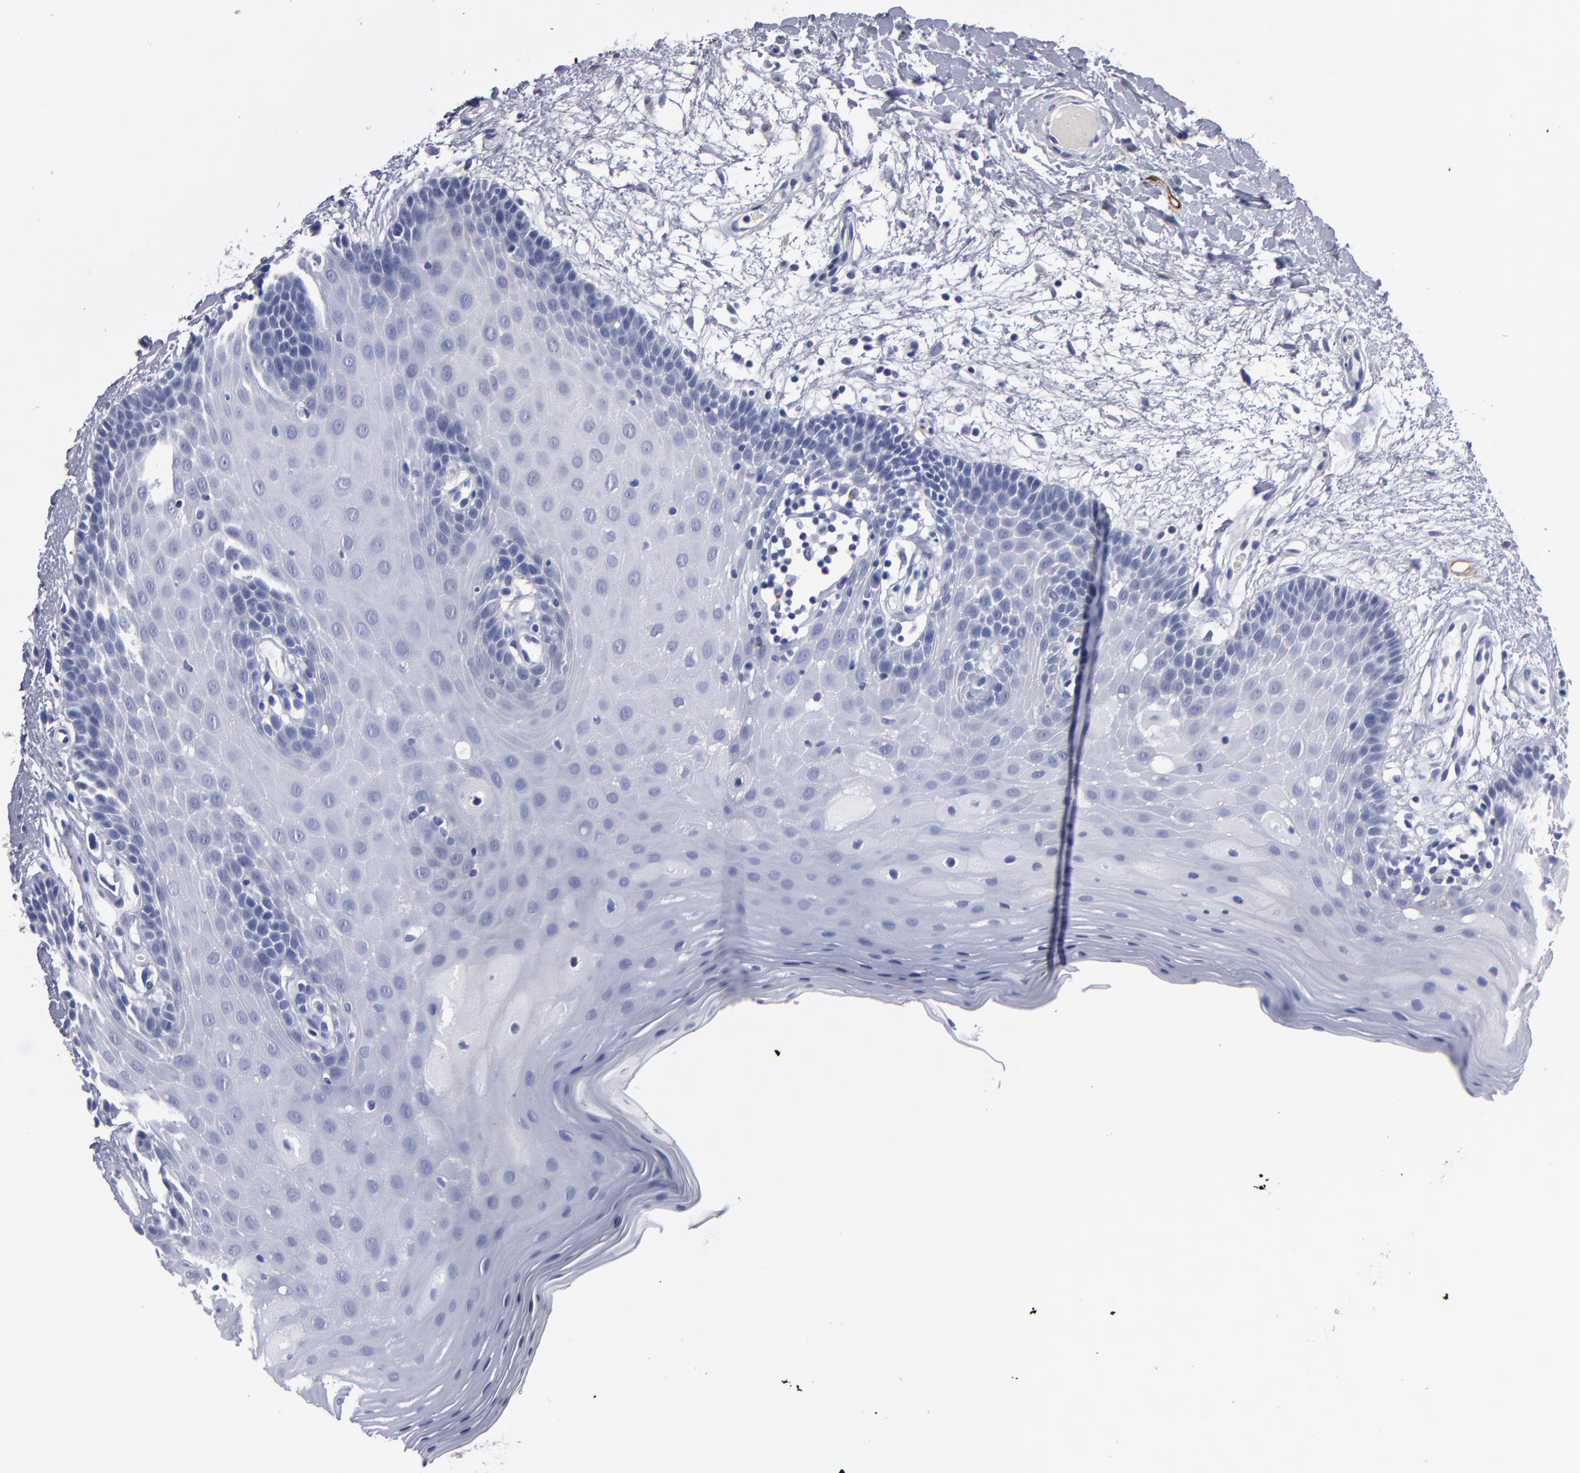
{"staining": {"intensity": "weak", "quantity": "<25%", "location": "cytoplasmic/membranous"}, "tissue": "oral mucosa", "cell_type": "Squamous epithelial cells", "image_type": "normal", "snomed": [{"axis": "morphology", "description": "Normal tissue, NOS"}, {"axis": "morphology", "description": "Squamous cell carcinoma, NOS"}, {"axis": "topography", "description": "Skeletal muscle"}, {"axis": "topography", "description": "Oral tissue"}, {"axis": "topography", "description": "Head-Neck"}], "caption": "Immunohistochemistry of benign human oral mucosa shows no positivity in squamous epithelial cells.", "gene": "FABP4", "patient": {"sex": "male", "age": 71}}